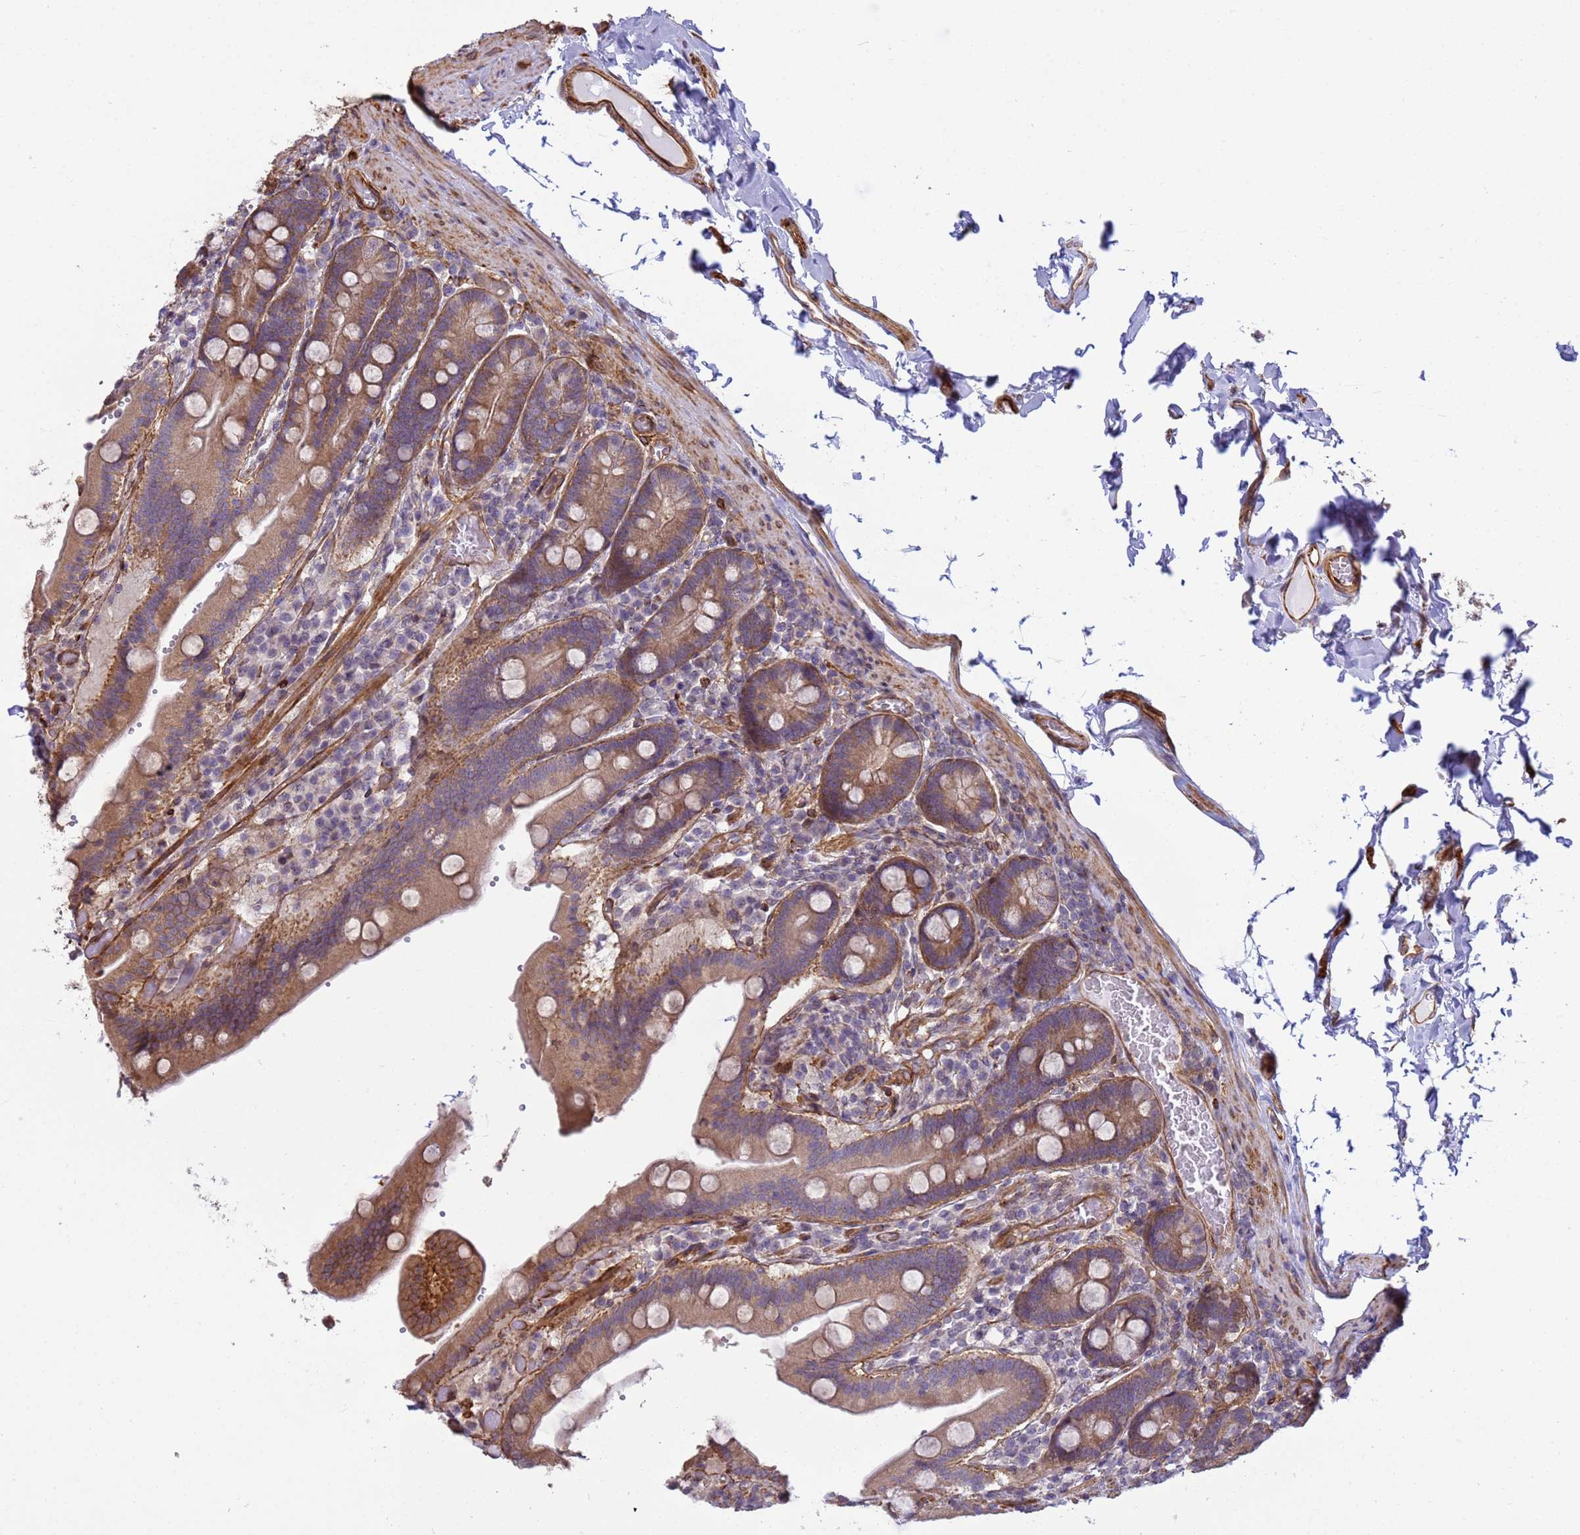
{"staining": {"intensity": "moderate", "quantity": ">75%", "location": "cytoplasmic/membranous"}, "tissue": "duodenum", "cell_type": "Glandular cells", "image_type": "normal", "snomed": [{"axis": "morphology", "description": "Normal tissue, NOS"}, {"axis": "topography", "description": "Duodenum"}], "caption": "DAB (3,3'-diaminobenzidine) immunohistochemical staining of benign duodenum exhibits moderate cytoplasmic/membranous protein staining in about >75% of glandular cells.", "gene": "ITGB4", "patient": {"sex": "female", "age": 62}}